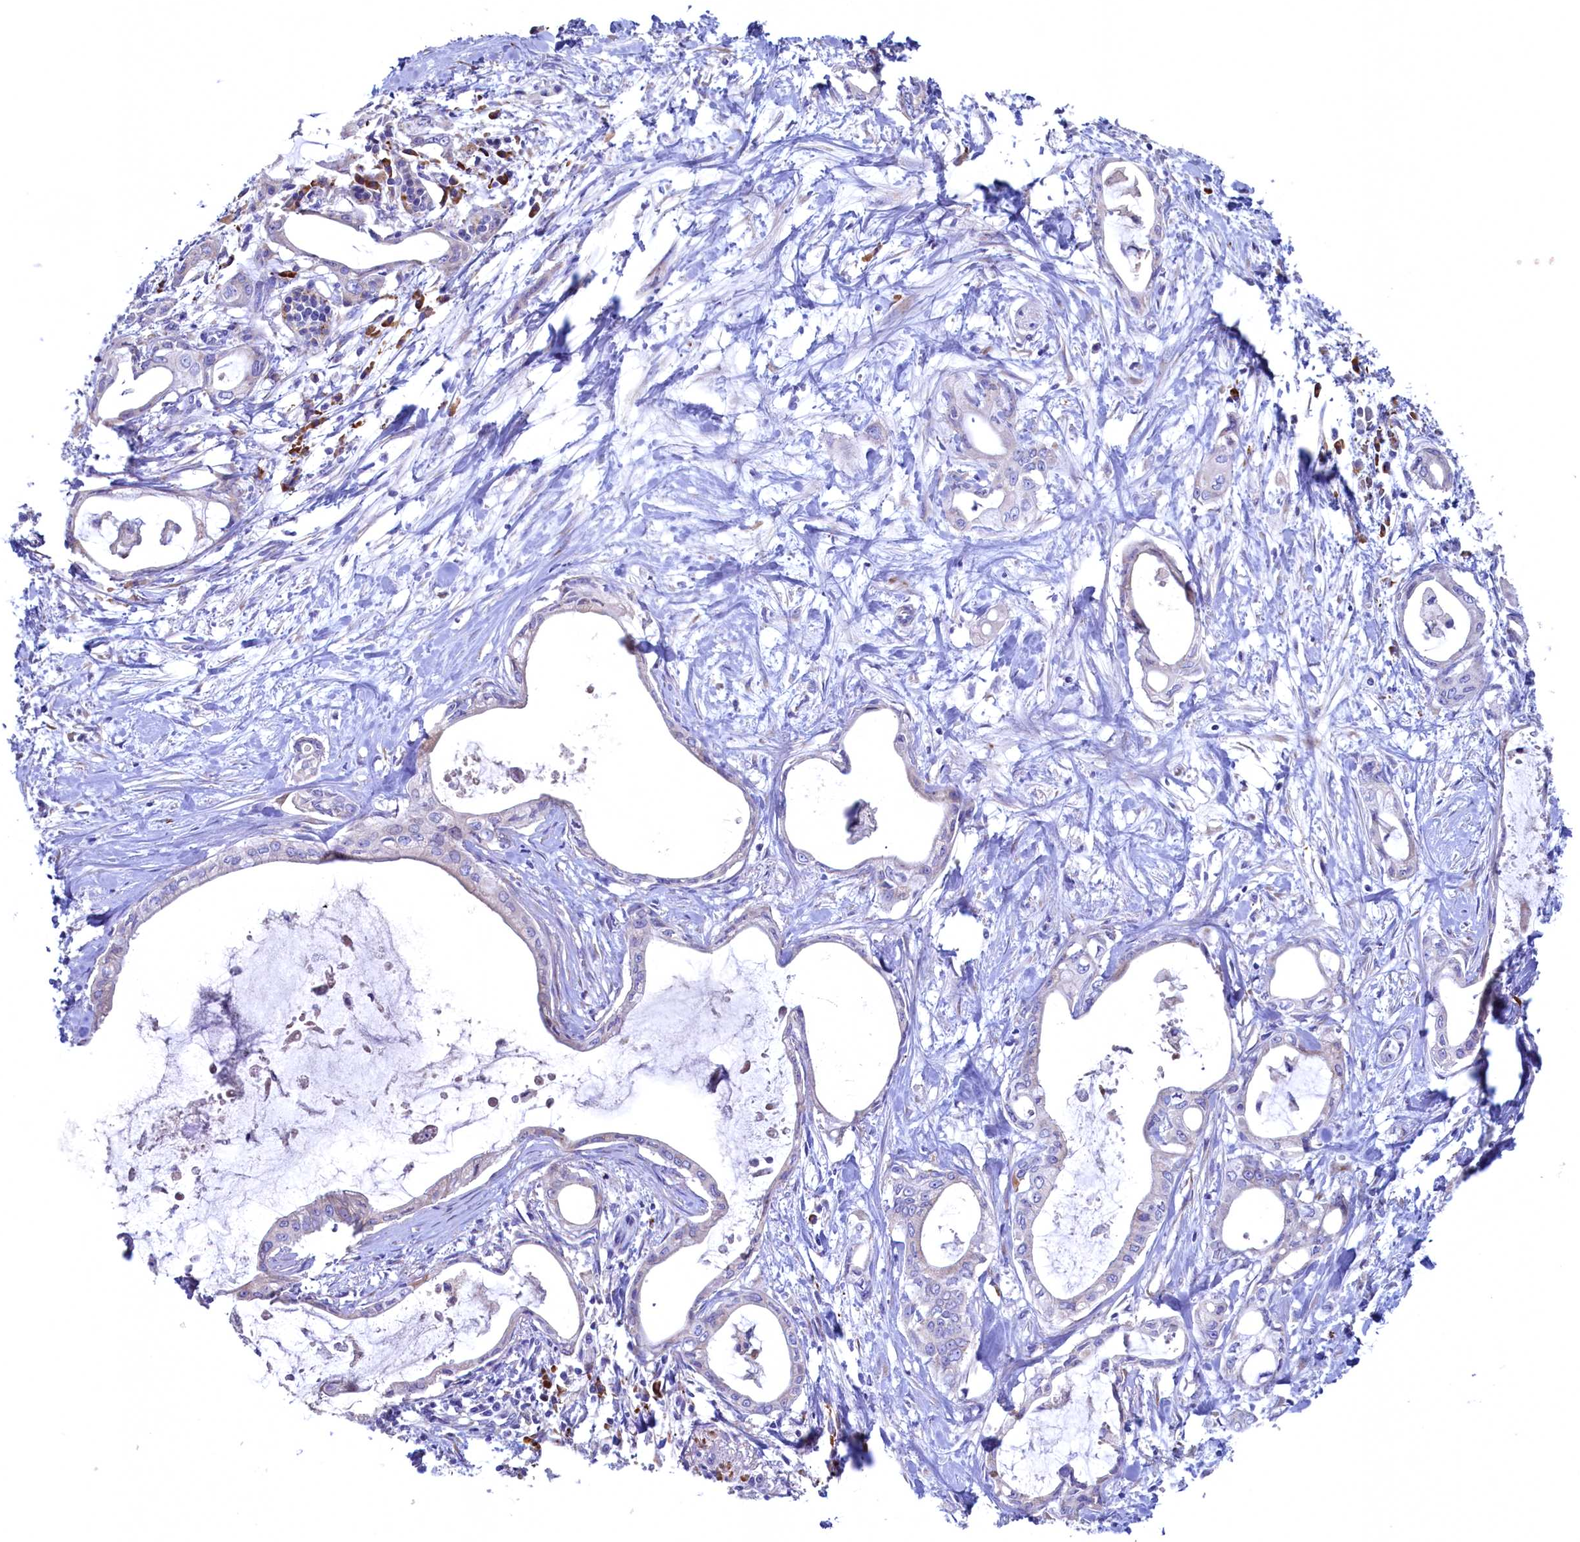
{"staining": {"intensity": "negative", "quantity": "none", "location": "none"}, "tissue": "pancreatic cancer", "cell_type": "Tumor cells", "image_type": "cancer", "snomed": [{"axis": "morphology", "description": "Adenocarcinoma, NOS"}, {"axis": "topography", "description": "Pancreas"}], "caption": "High magnification brightfield microscopy of pancreatic cancer (adenocarcinoma) stained with DAB (3,3'-diaminobenzidine) (brown) and counterstained with hematoxylin (blue): tumor cells show no significant expression.", "gene": "CBLIF", "patient": {"sex": "male", "age": 72}}